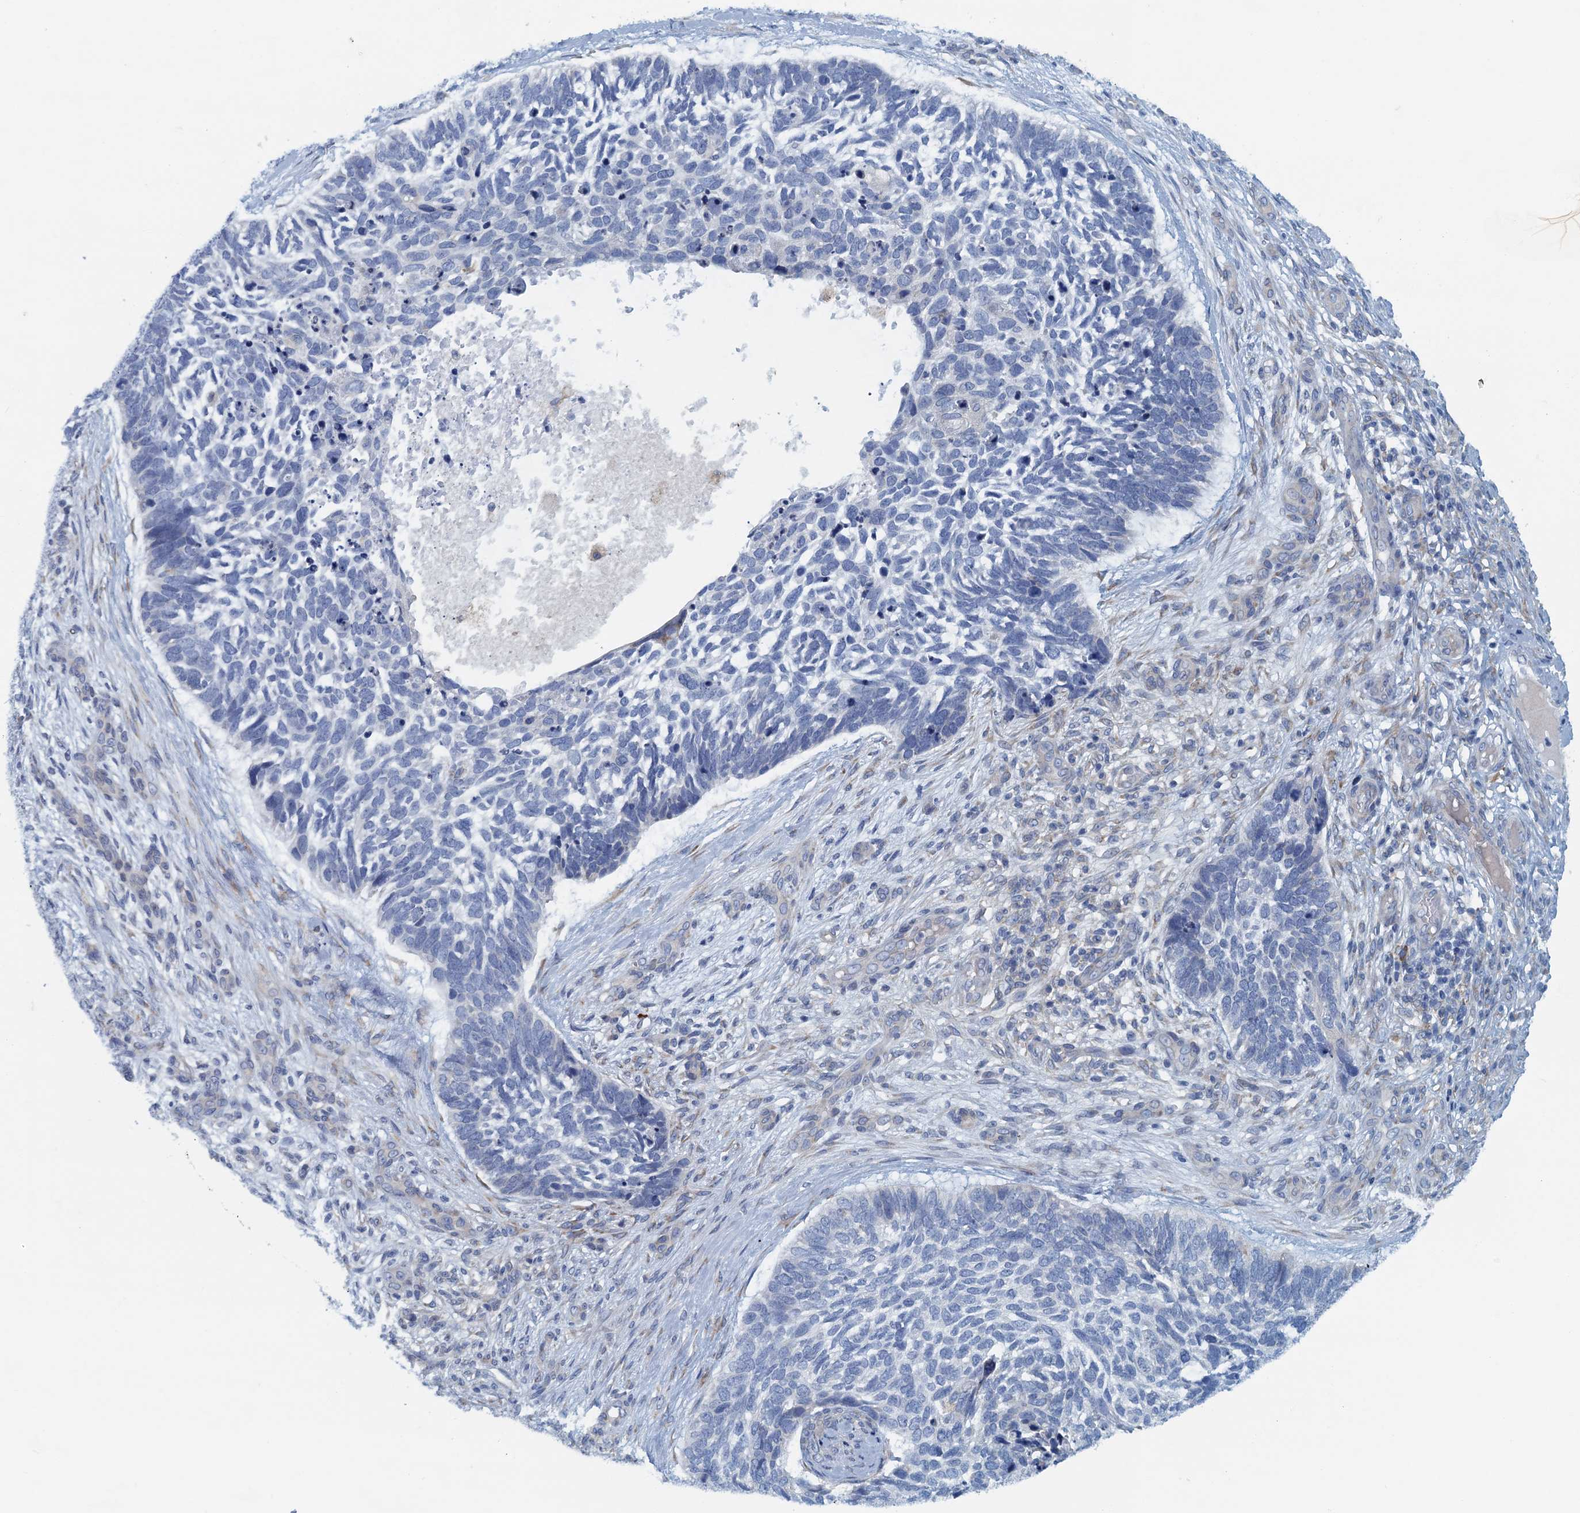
{"staining": {"intensity": "negative", "quantity": "none", "location": "none"}, "tissue": "skin cancer", "cell_type": "Tumor cells", "image_type": "cancer", "snomed": [{"axis": "morphology", "description": "Basal cell carcinoma"}, {"axis": "topography", "description": "Skin"}], "caption": "Tumor cells show no significant staining in skin basal cell carcinoma.", "gene": "MYDGF", "patient": {"sex": "male", "age": 88}}